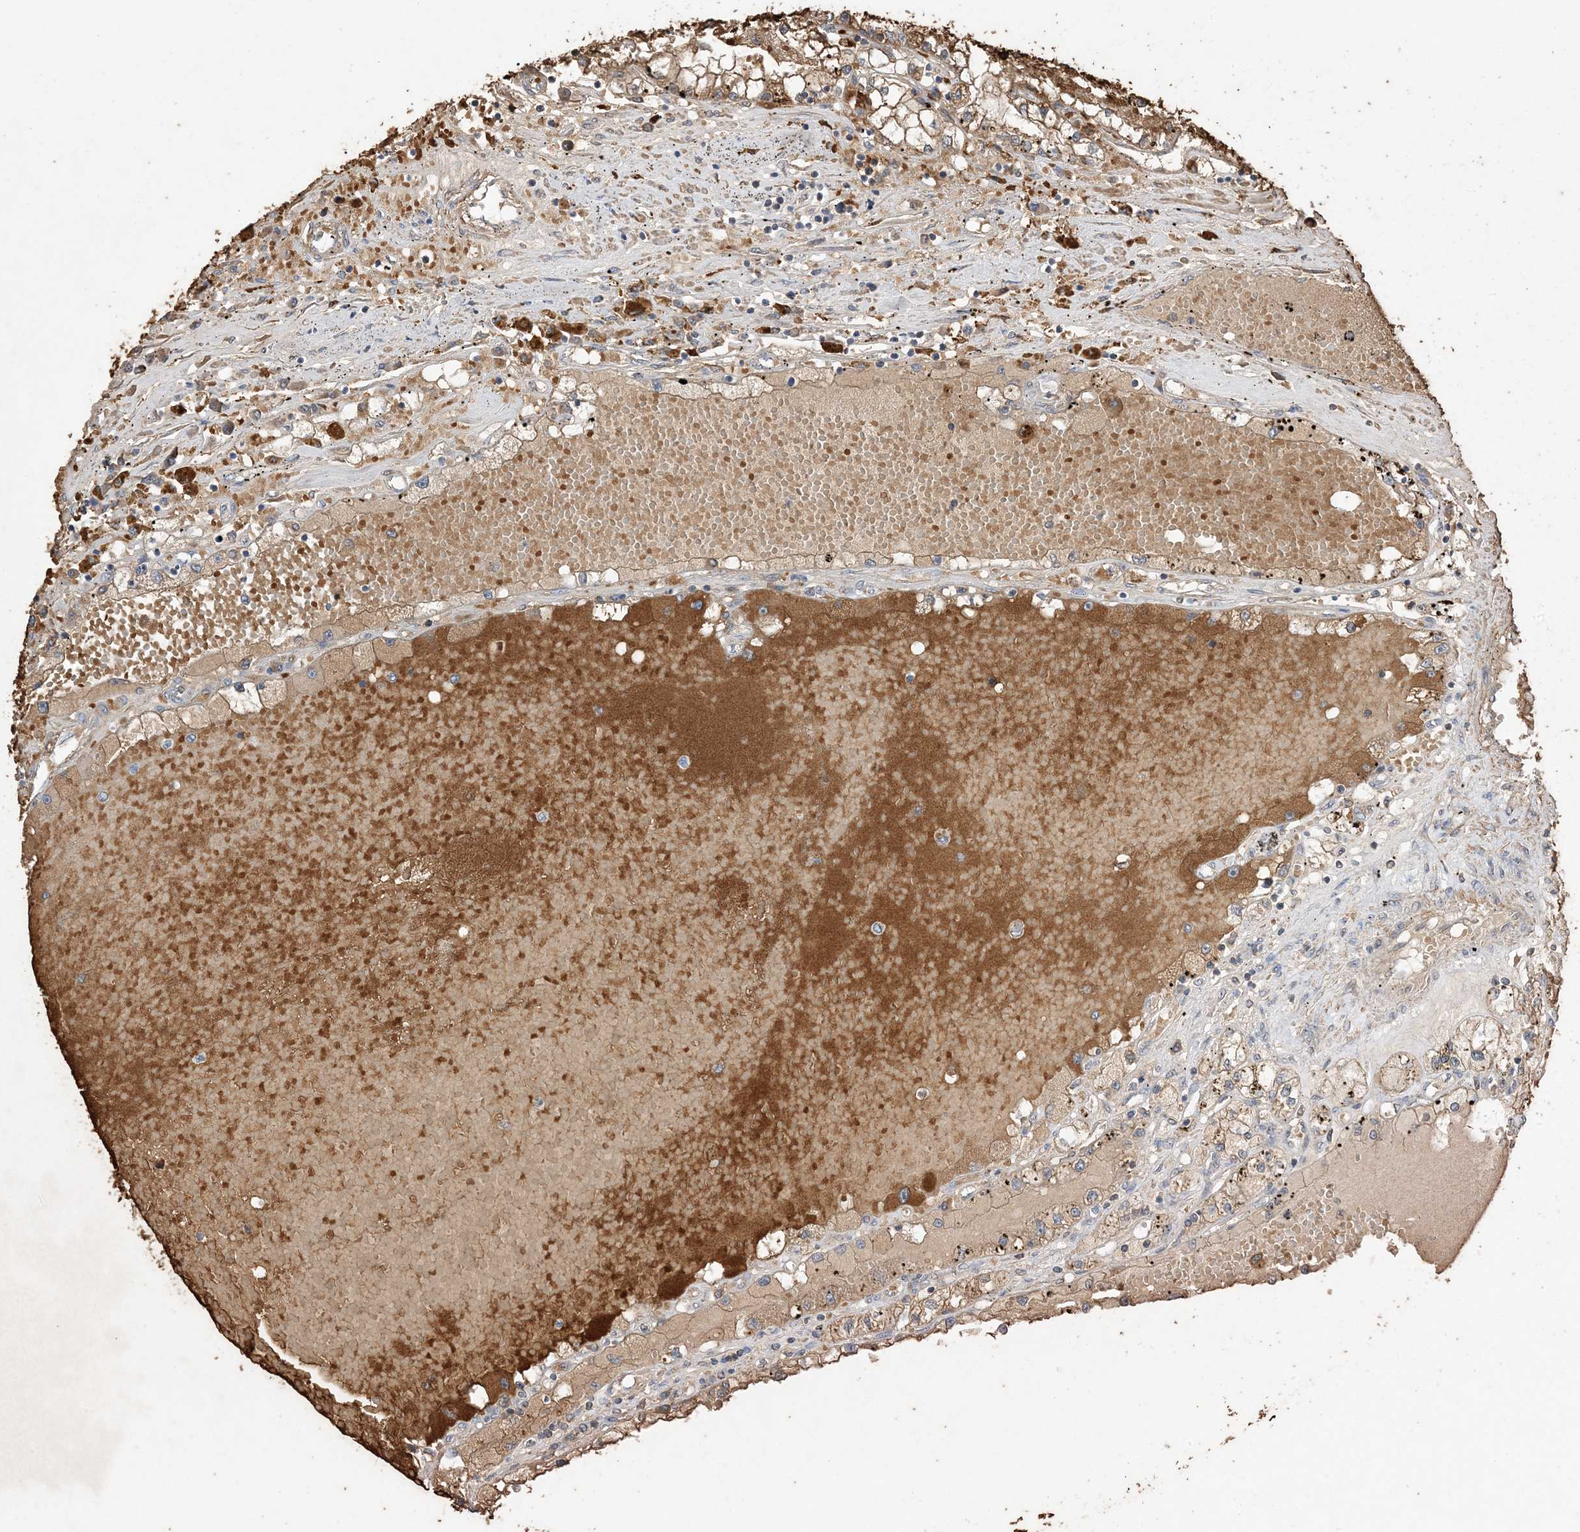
{"staining": {"intensity": "moderate", "quantity": "25%-75%", "location": "cytoplasmic/membranous"}, "tissue": "renal cancer", "cell_type": "Tumor cells", "image_type": "cancer", "snomed": [{"axis": "morphology", "description": "Adenocarcinoma, NOS"}, {"axis": "topography", "description": "Kidney"}], "caption": "Immunohistochemistry (DAB) staining of human renal adenocarcinoma reveals moderate cytoplasmic/membranous protein staining in about 25%-75% of tumor cells. (DAB IHC, brown staining for protein, blue staining for nuclei).", "gene": "HPS4", "patient": {"sex": "male", "age": 56}}